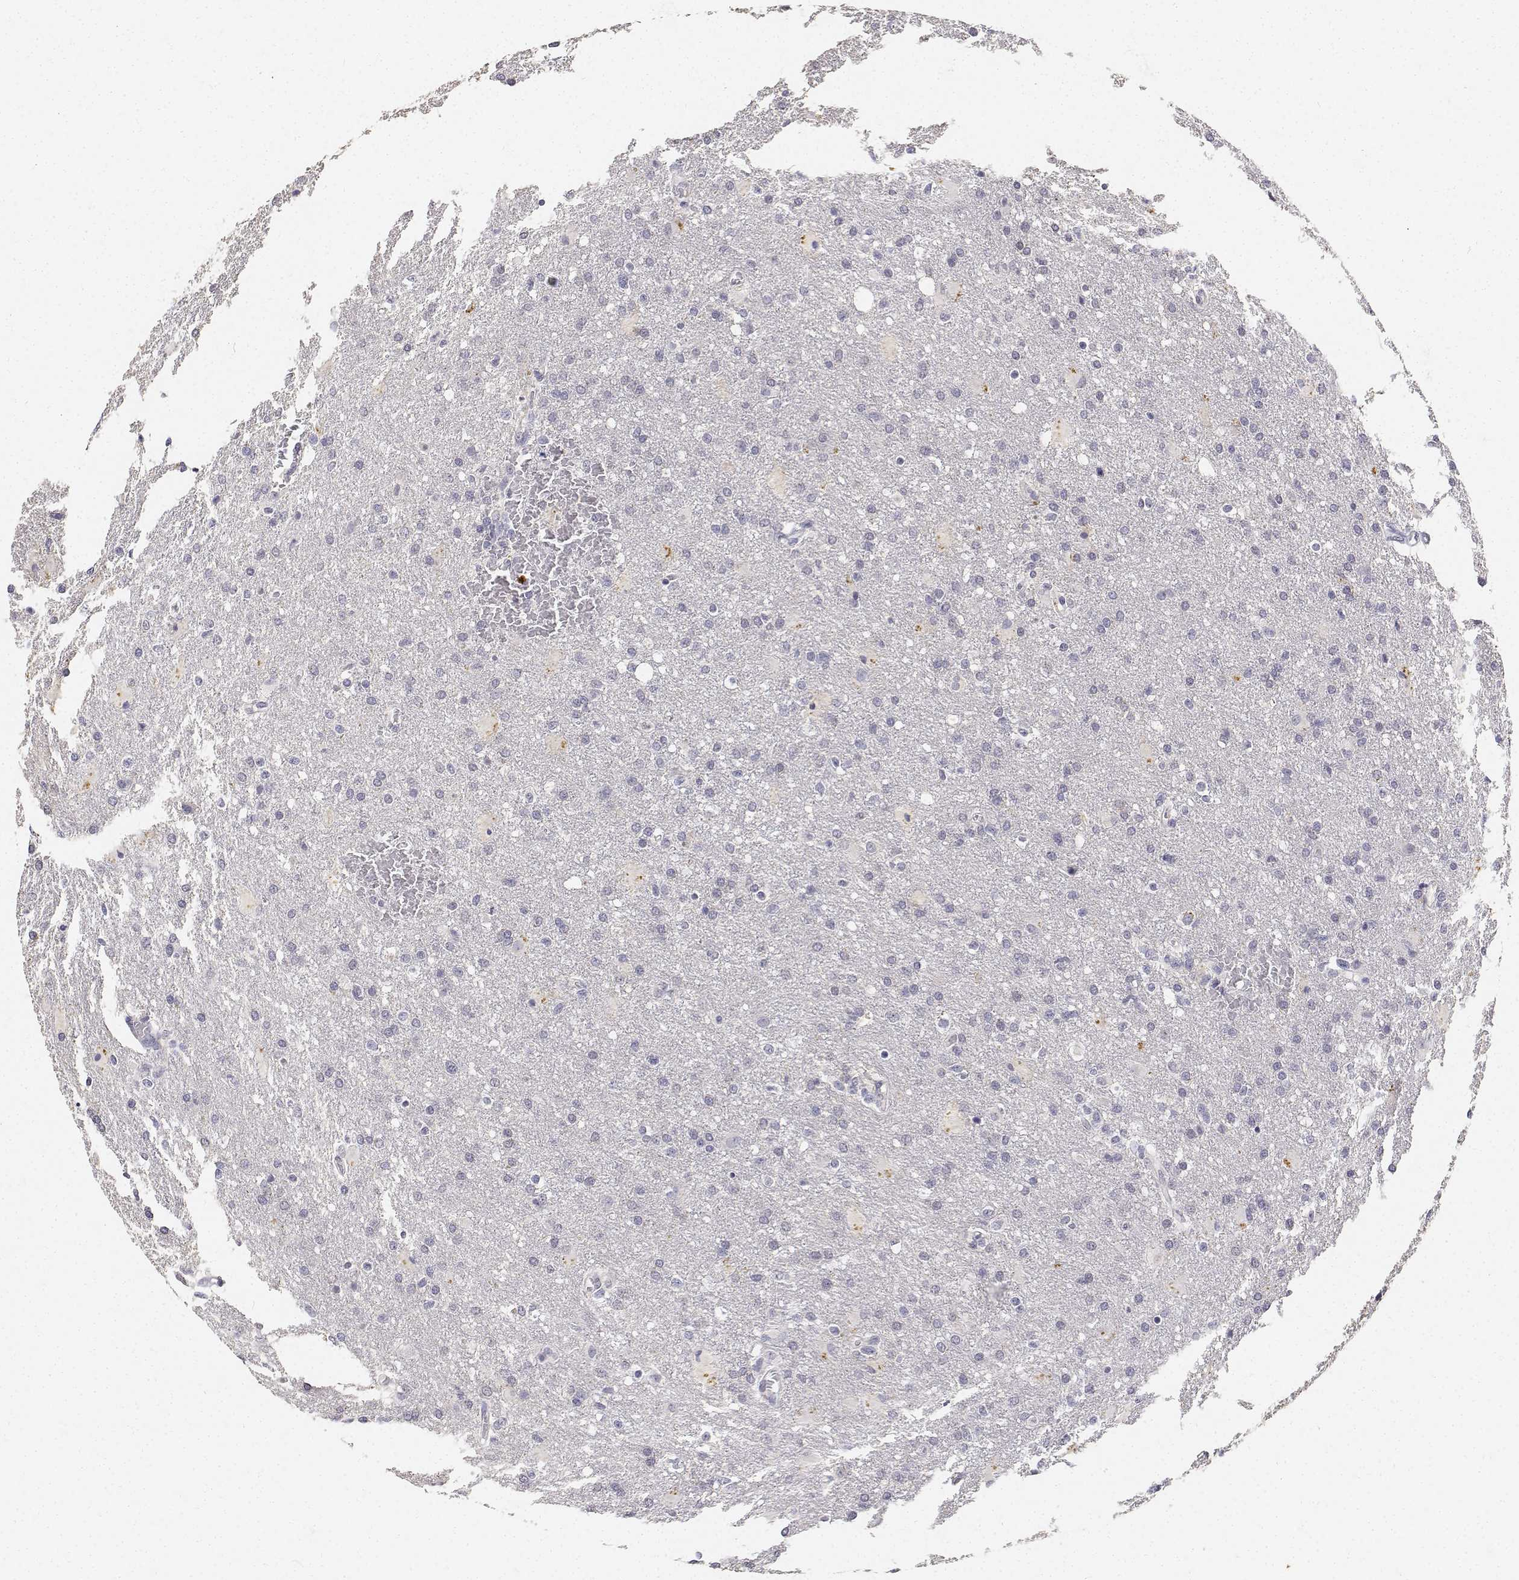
{"staining": {"intensity": "negative", "quantity": "none", "location": "none"}, "tissue": "glioma", "cell_type": "Tumor cells", "image_type": "cancer", "snomed": [{"axis": "morphology", "description": "Glioma, malignant, High grade"}, {"axis": "topography", "description": "Brain"}], "caption": "The micrograph demonstrates no significant positivity in tumor cells of malignant glioma (high-grade).", "gene": "PAEP", "patient": {"sex": "male", "age": 68}}